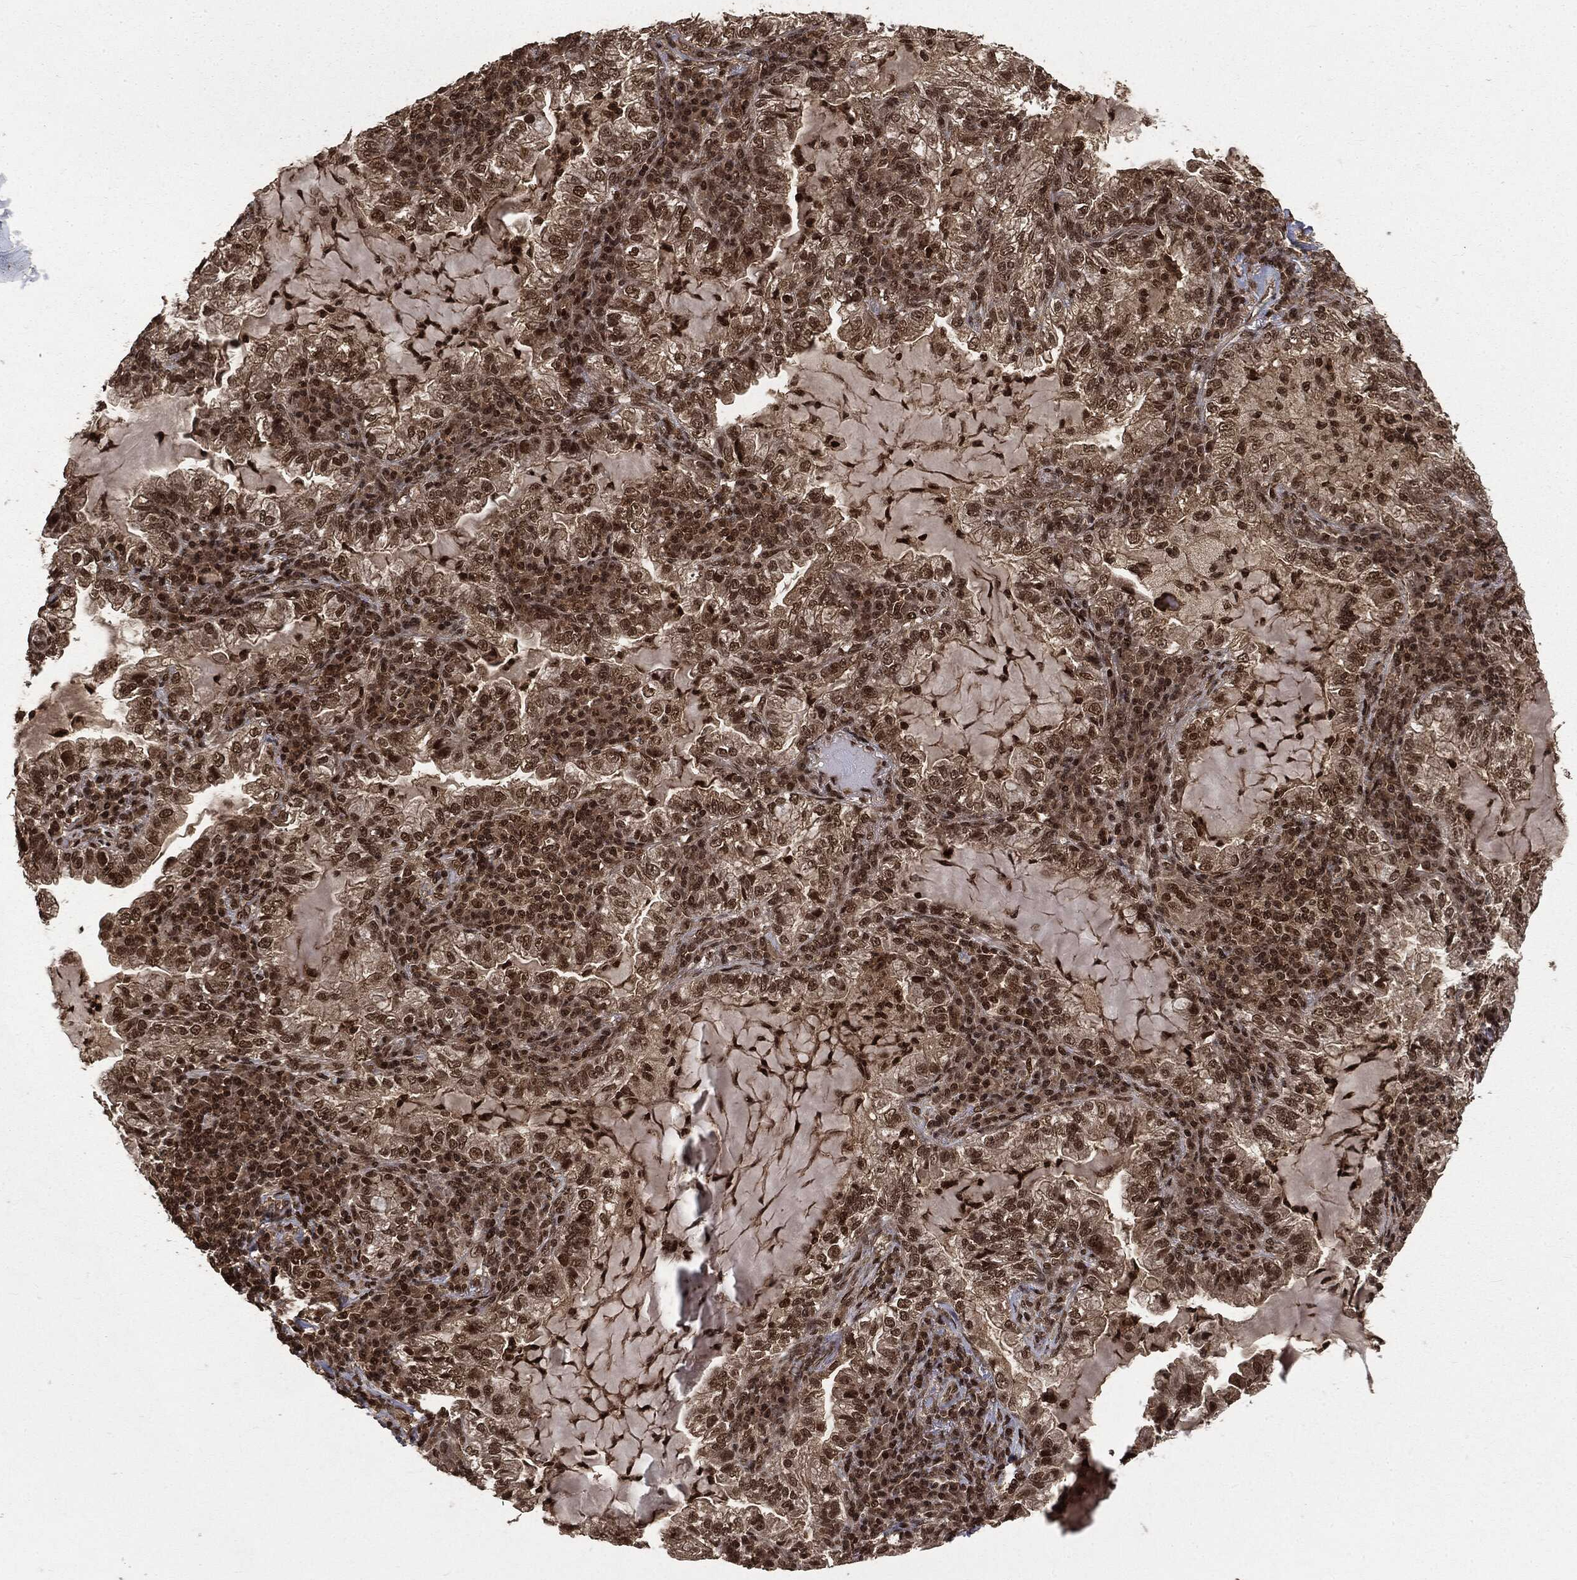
{"staining": {"intensity": "moderate", "quantity": ">75%", "location": "nuclear"}, "tissue": "lung cancer", "cell_type": "Tumor cells", "image_type": "cancer", "snomed": [{"axis": "morphology", "description": "Adenocarcinoma, NOS"}, {"axis": "topography", "description": "Lung"}], "caption": "Brown immunohistochemical staining in lung cancer (adenocarcinoma) shows moderate nuclear positivity in approximately >75% of tumor cells.", "gene": "CTDP1", "patient": {"sex": "female", "age": 73}}